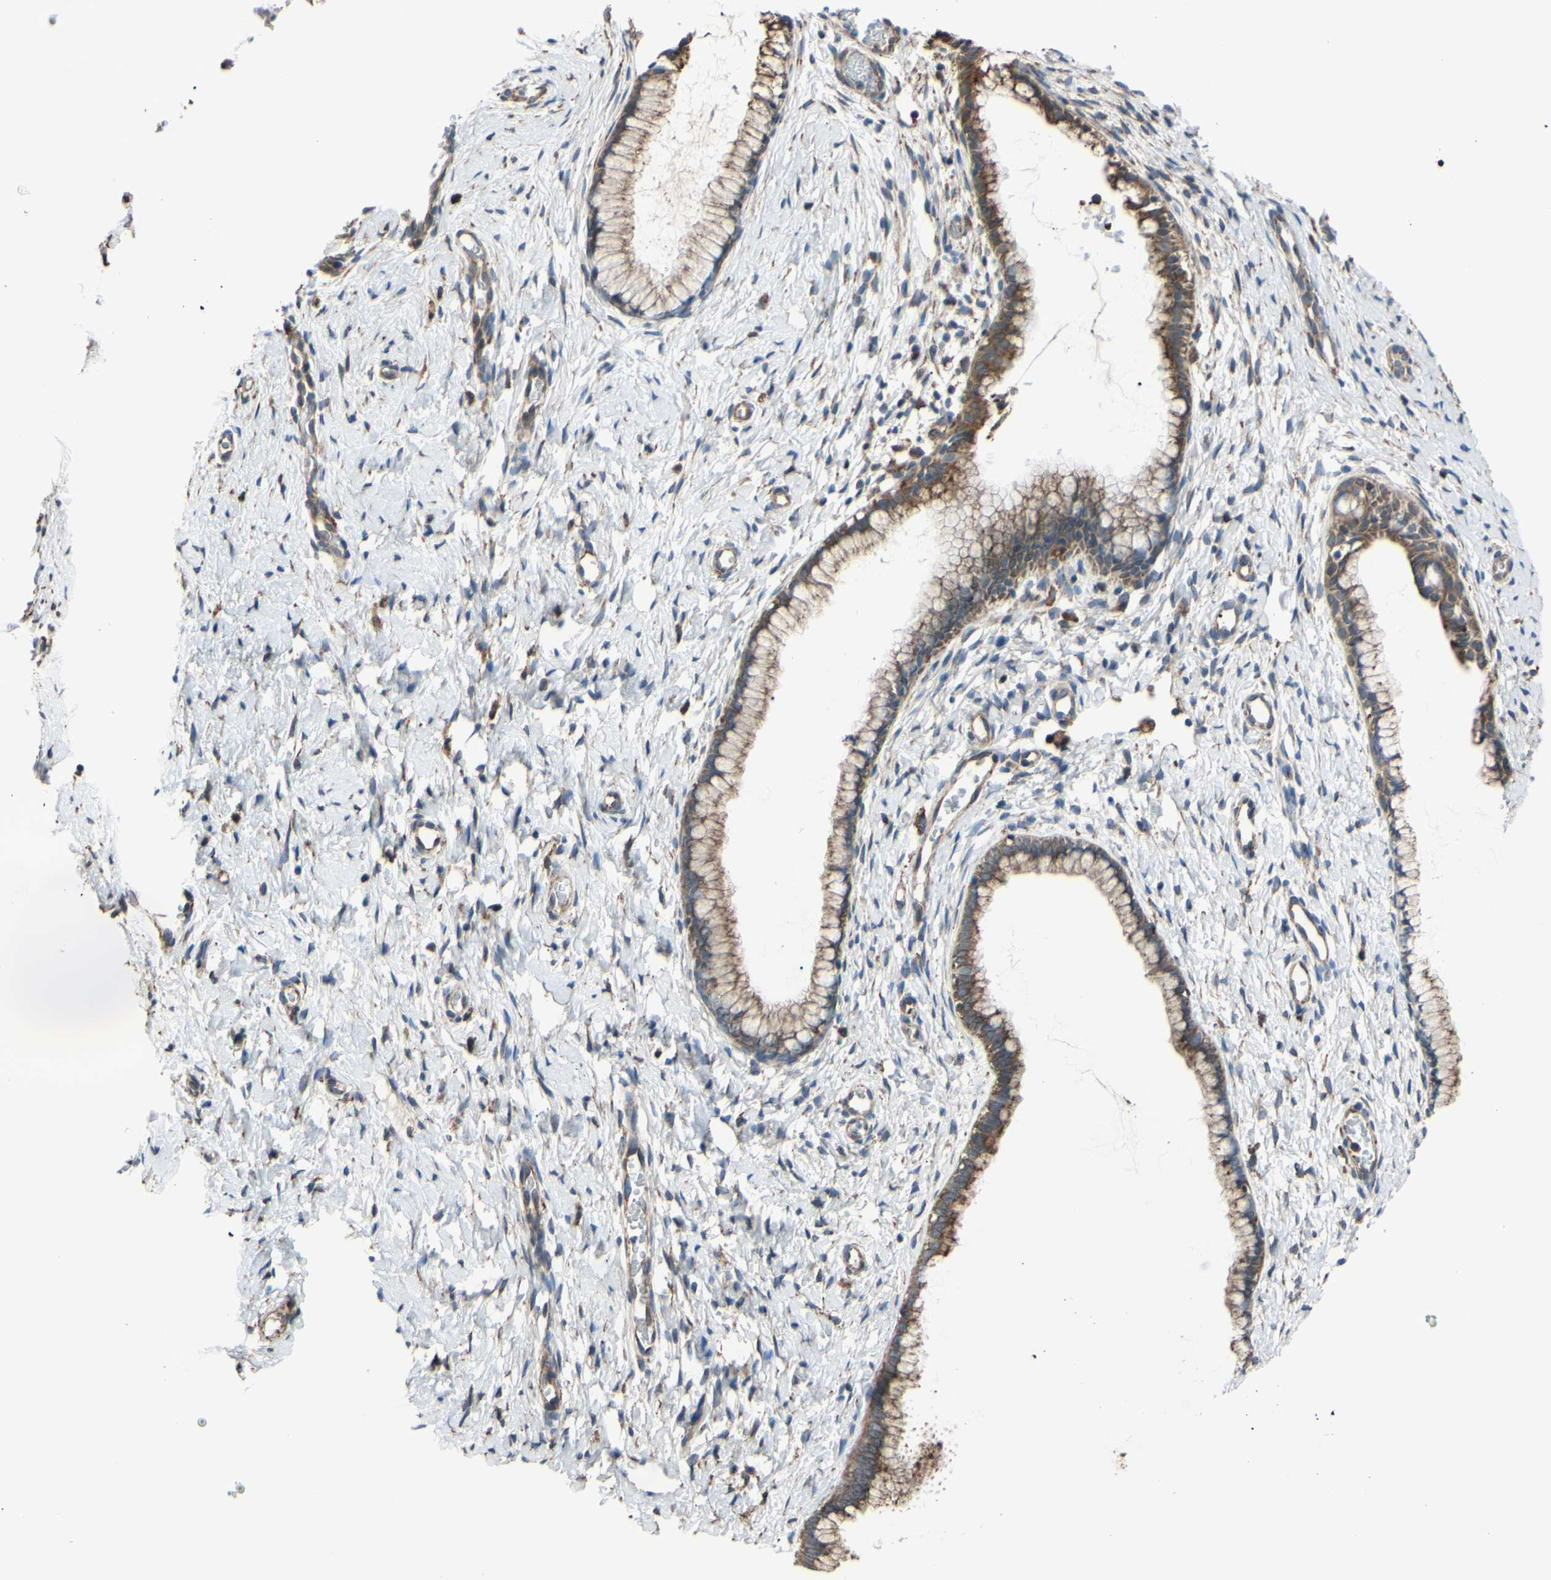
{"staining": {"intensity": "moderate", "quantity": ">75%", "location": "cytoplasmic/membranous"}, "tissue": "cervix", "cell_type": "Glandular cells", "image_type": "normal", "snomed": [{"axis": "morphology", "description": "Normal tissue, NOS"}, {"axis": "topography", "description": "Cervix"}], "caption": "High-power microscopy captured an immunohistochemistry (IHC) micrograph of unremarkable cervix, revealing moderate cytoplasmic/membranous expression in approximately >75% of glandular cells.", "gene": "BMF", "patient": {"sex": "female", "age": 65}}